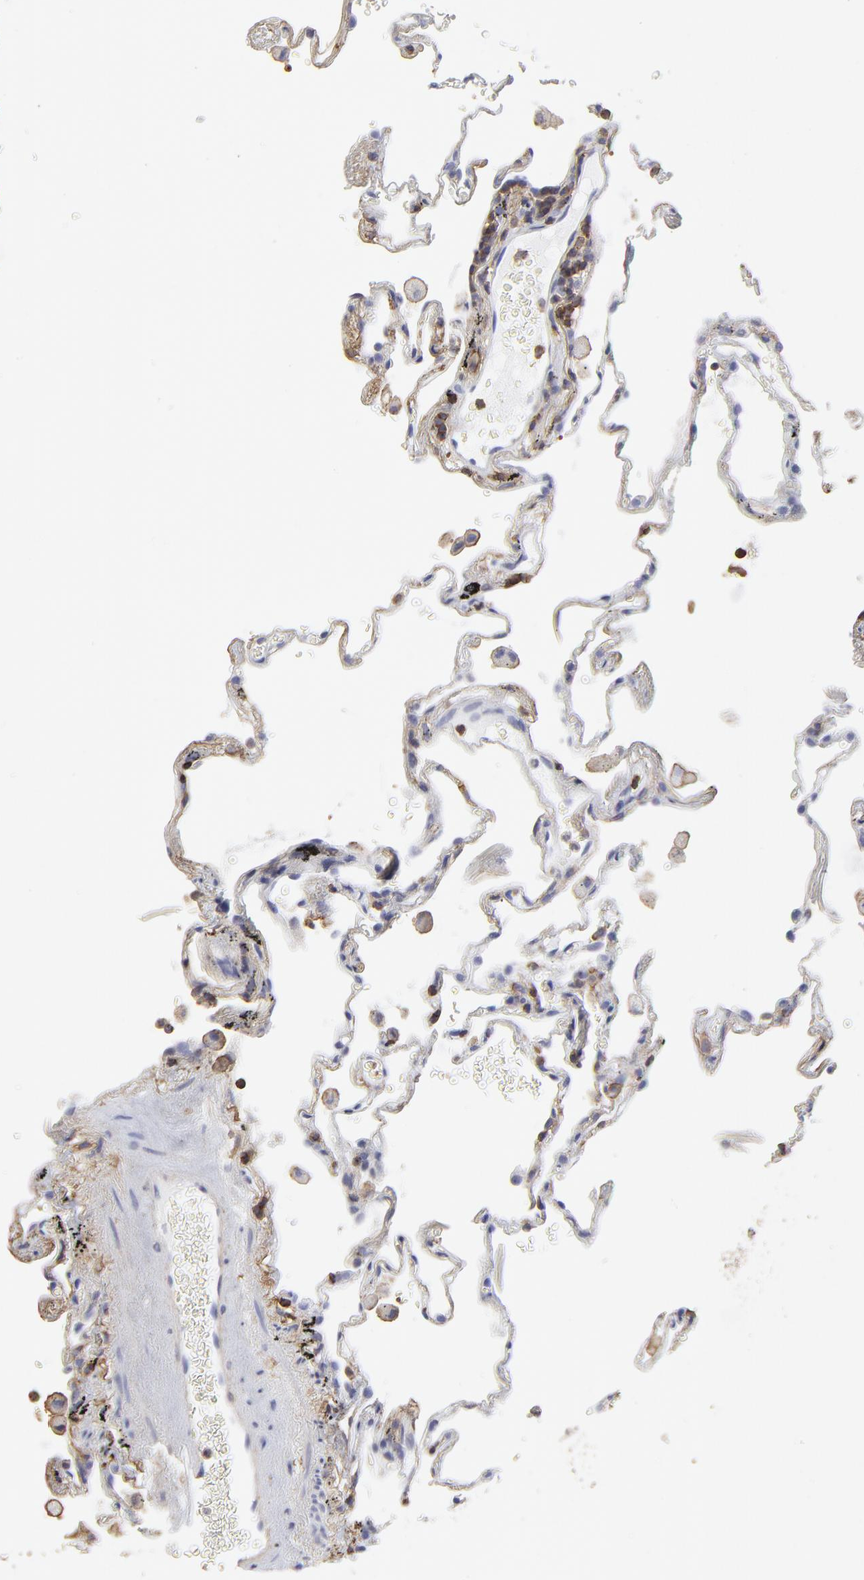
{"staining": {"intensity": "moderate", "quantity": "<25%", "location": "cytoplasmic/membranous"}, "tissue": "lung", "cell_type": "Alveolar cells", "image_type": "normal", "snomed": [{"axis": "morphology", "description": "Normal tissue, NOS"}, {"axis": "morphology", "description": "Inflammation, NOS"}, {"axis": "topography", "description": "Lung"}], "caption": "A low amount of moderate cytoplasmic/membranous positivity is present in about <25% of alveolar cells in normal lung.", "gene": "ANXA6", "patient": {"sex": "male", "age": 69}}